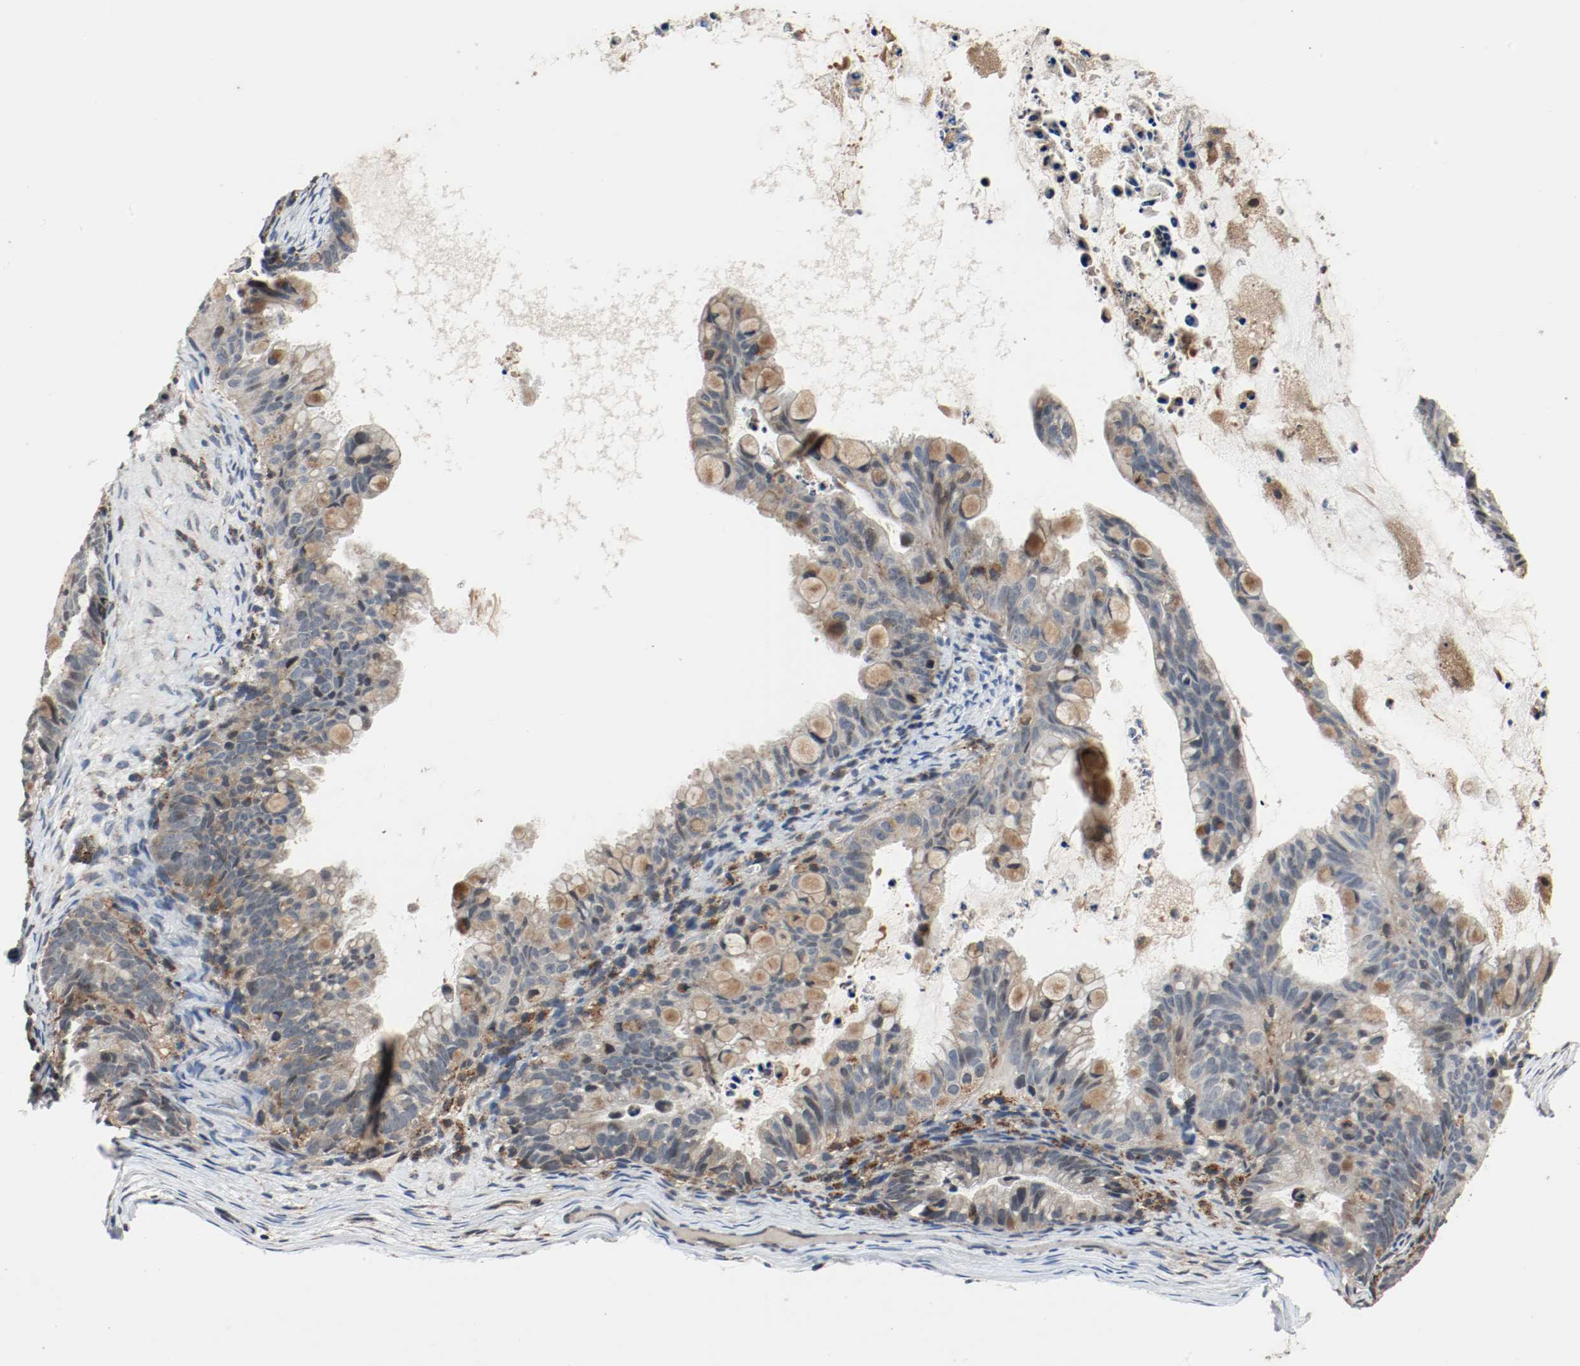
{"staining": {"intensity": "moderate", "quantity": ">75%", "location": "cytoplasmic/membranous"}, "tissue": "ovarian cancer", "cell_type": "Tumor cells", "image_type": "cancer", "snomed": [{"axis": "morphology", "description": "Cystadenocarcinoma, mucinous, NOS"}, {"axis": "topography", "description": "Ovary"}], "caption": "Brown immunohistochemical staining in human ovarian mucinous cystadenocarcinoma exhibits moderate cytoplasmic/membranous staining in about >75% of tumor cells.", "gene": "LAMP2", "patient": {"sex": "female", "age": 36}}